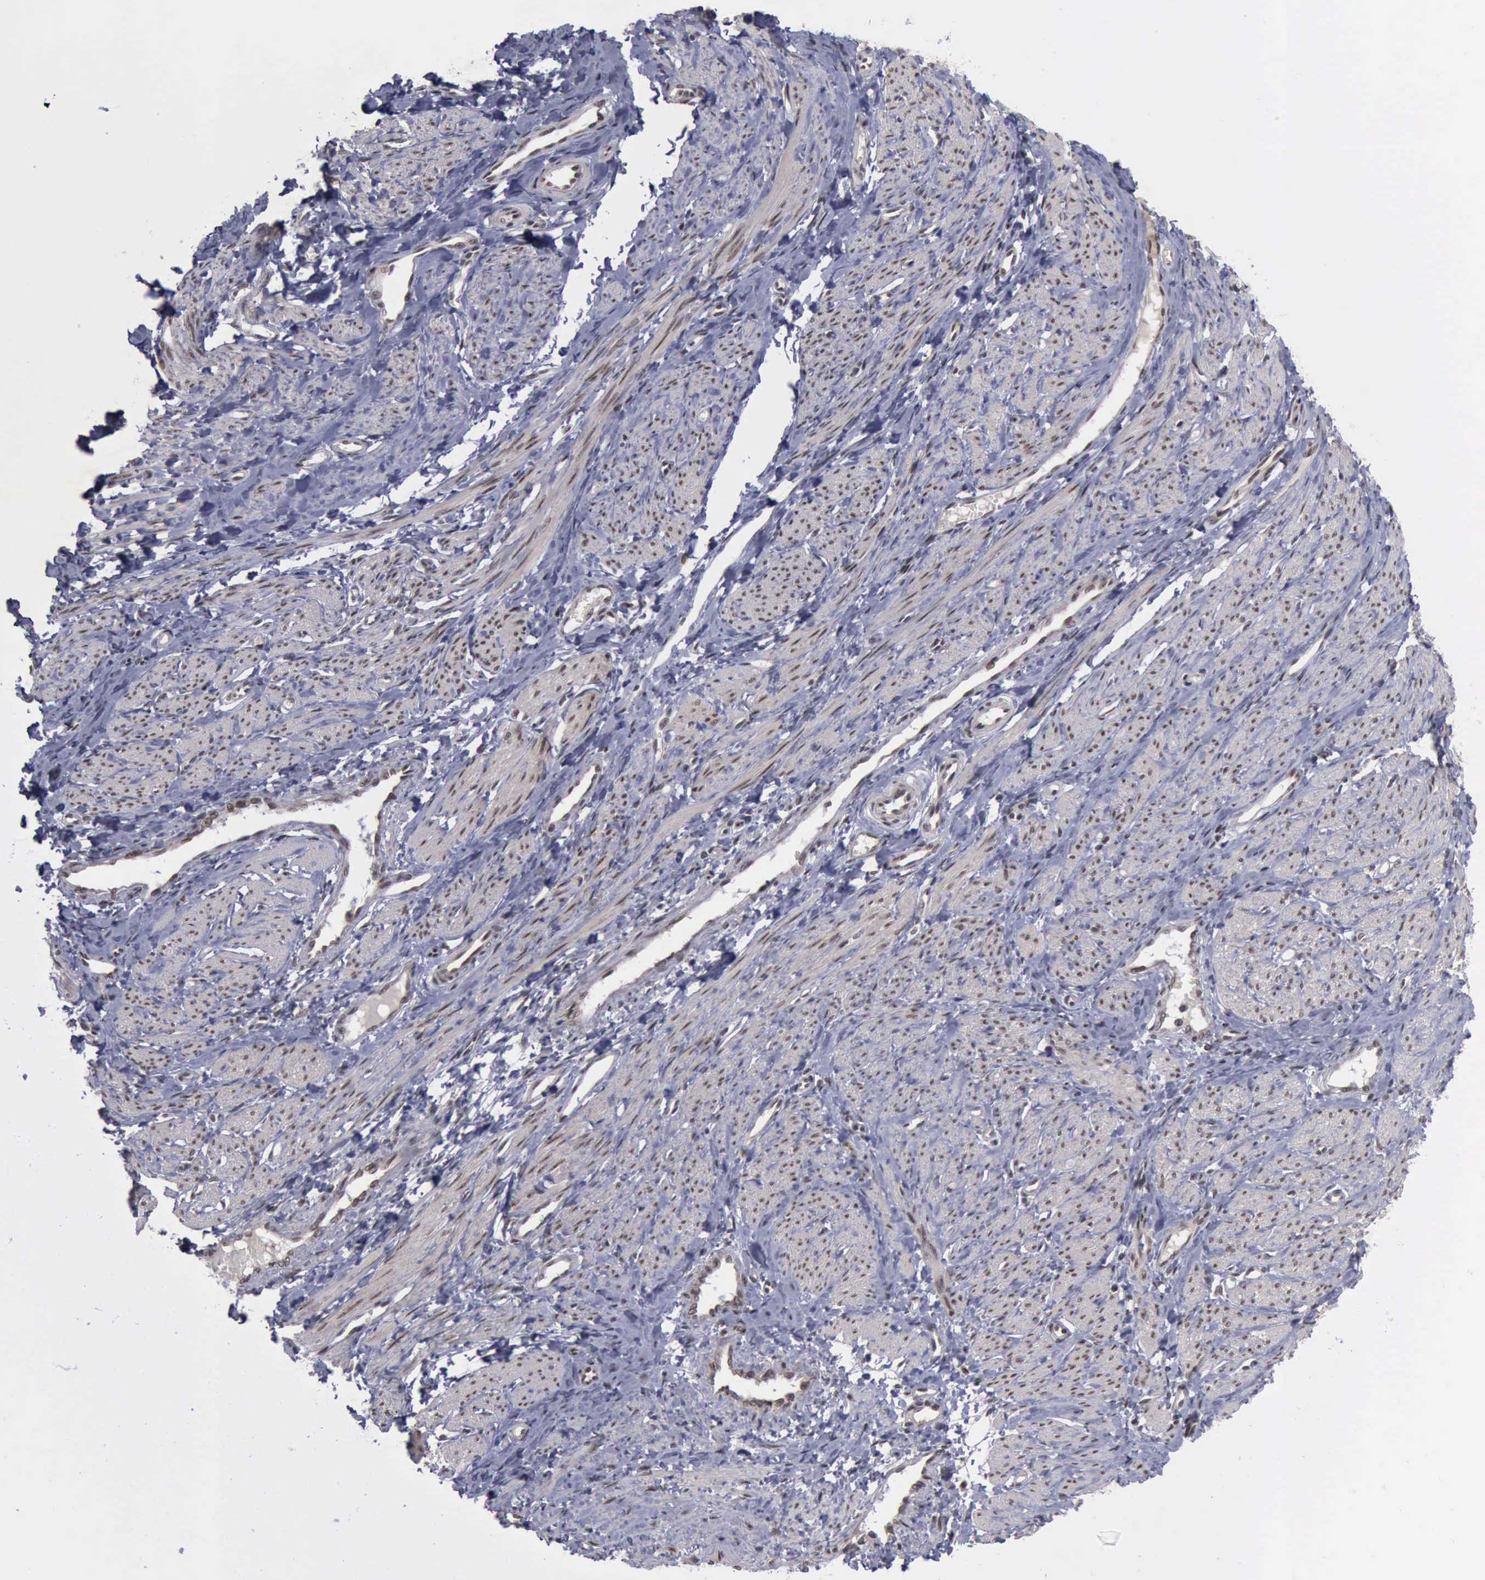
{"staining": {"intensity": "strong", "quantity": ">75%", "location": "nuclear"}, "tissue": "smooth muscle", "cell_type": "Smooth muscle cells", "image_type": "normal", "snomed": [{"axis": "morphology", "description": "Normal tissue, NOS"}, {"axis": "topography", "description": "Smooth muscle"}, {"axis": "topography", "description": "Uterus"}], "caption": "Immunohistochemistry of normal human smooth muscle reveals high levels of strong nuclear positivity in about >75% of smooth muscle cells. The protein is stained brown, and the nuclei are stained in blue (DAB IHC with brightfield microscopy, high magnification).", "gene": "ATM", "patient": {"sex": "female", "age": 39}}